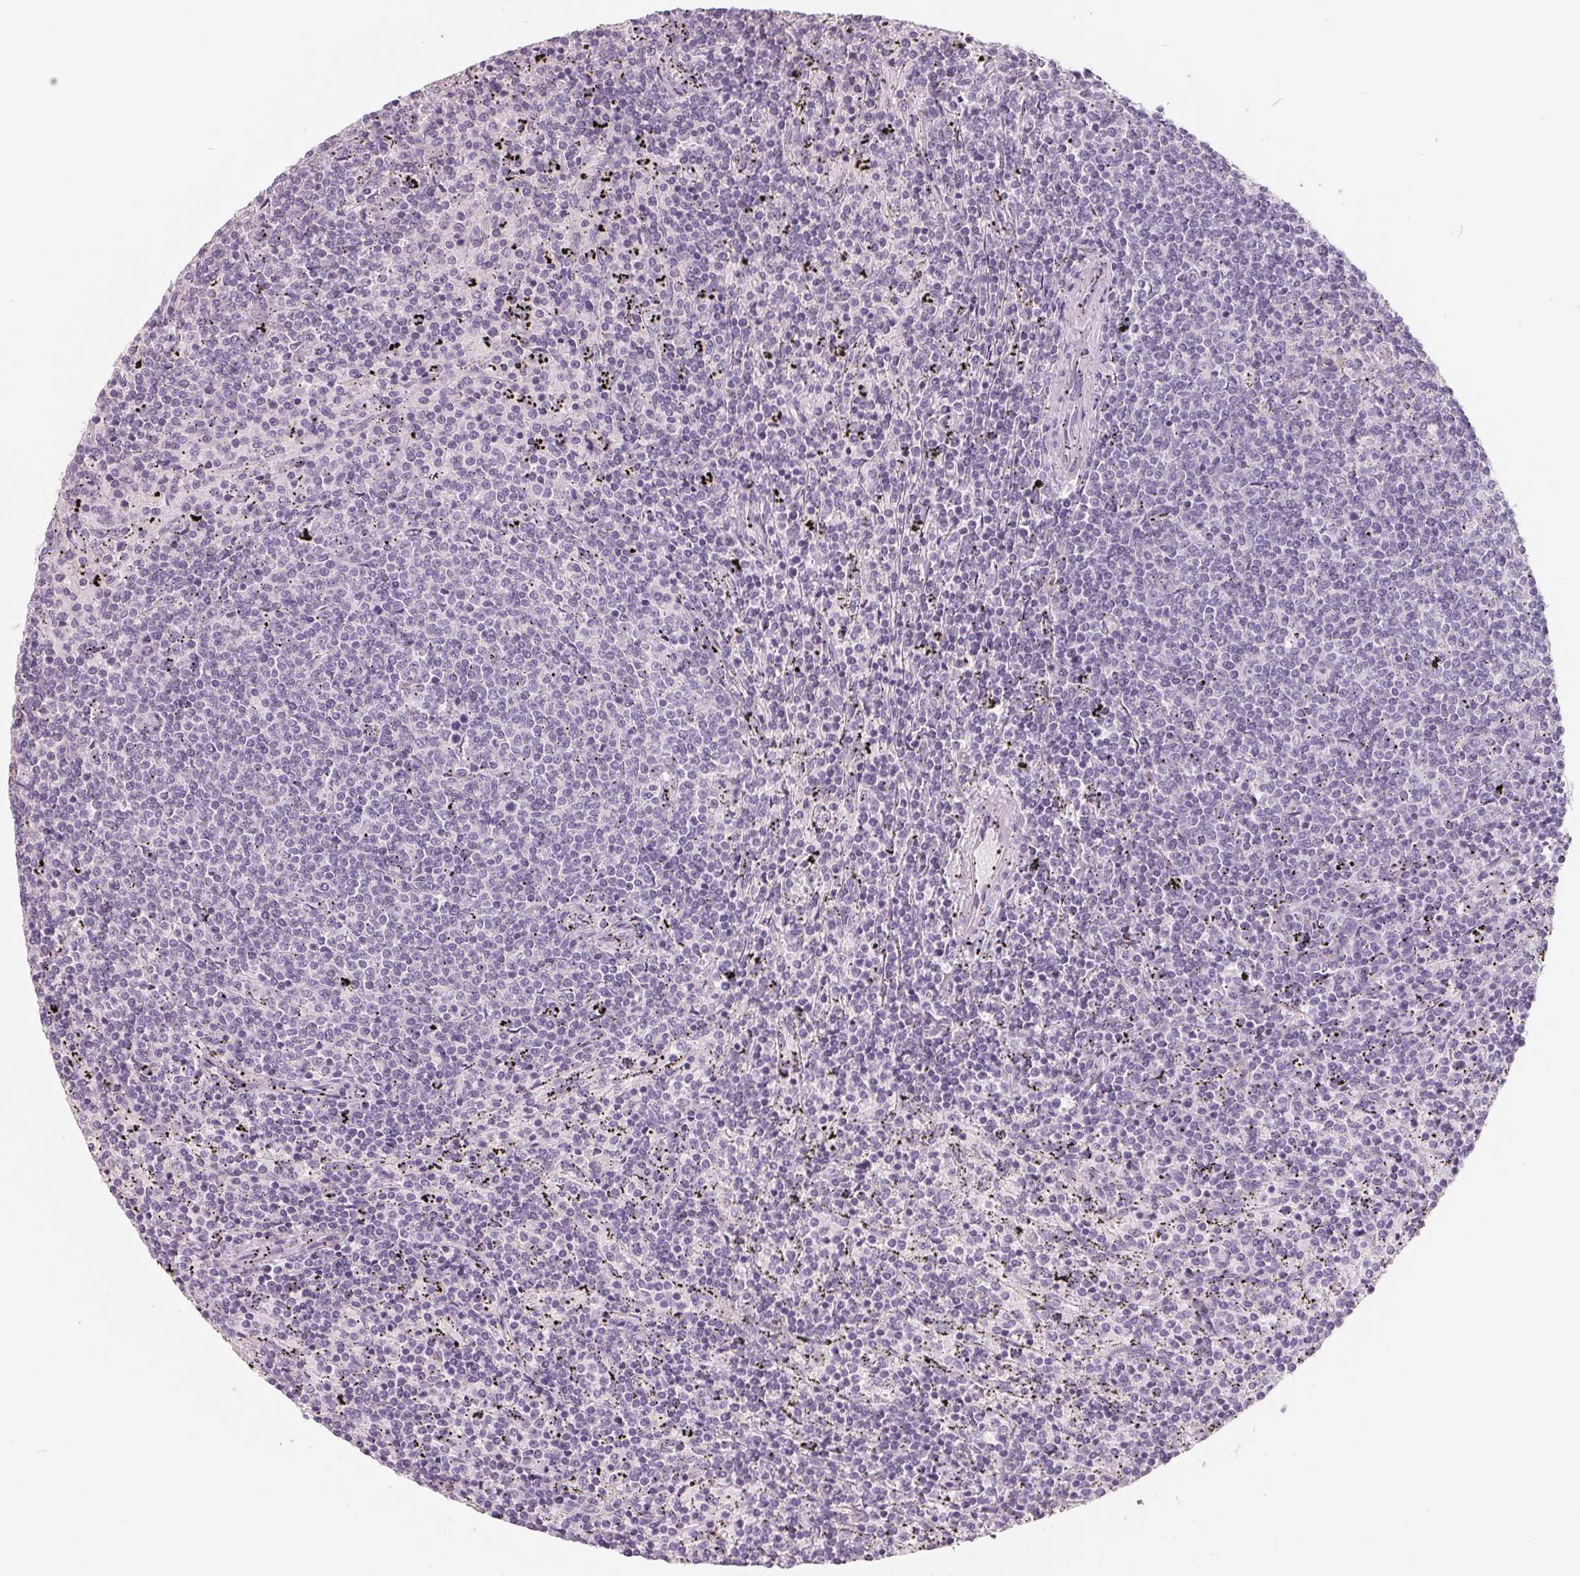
{"staining": {"intensity": "negative", "quantity": "none", "location": "none"}, "tissue": "lymphoma", "cell_type": "Tumor cells", "image_type": "cancer", "snomed": [{"axis": "morphology", "description": "Malignant lymphoma, non-Hodgkin's type, Low grade"}, {"axis": "topography", "description": "Spleen"}], "caption": "Lymphoma was stained to show a protein in brown. There is no significant staining in tumor cells.", "gene": "FTCD", "patient": {"sex": "female", "age": 50}}